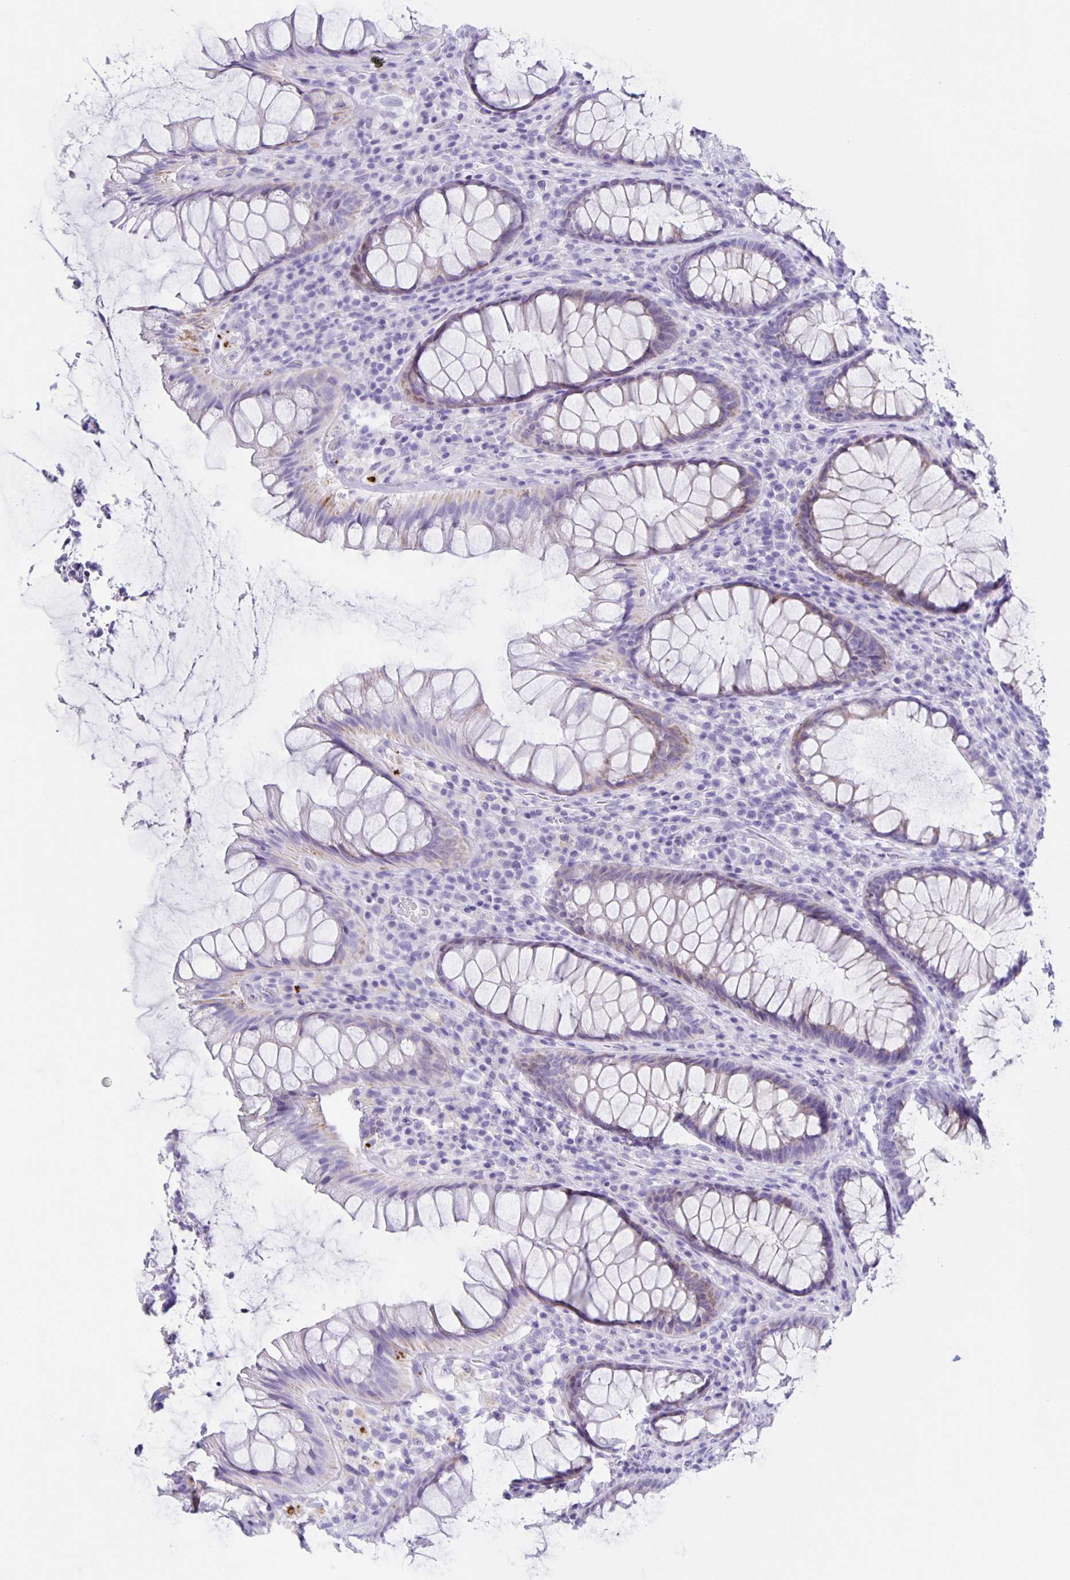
{"staining": {"intensity": "weak", "quantity": "25%-75%", "location": "cytoplasmic/membranous"}, "tissue": "rectum", "cell_type": "Glandular cells", "image_type": "normal", "snomed": [{"axis": "morphology", "description": "Normal tissue, NOS"}, {"axis": "topography", "description": "Rectum"}], "caption": "The image displays staining of normal rectum, revealing weak cytoplasmic/membranous protein expression (brown color) within glandular cells. Ihc stains the protein in brown and the nuclei are stained blue.", "gene": "AQP6", "patient": {"sex": "male", "age": 72}}